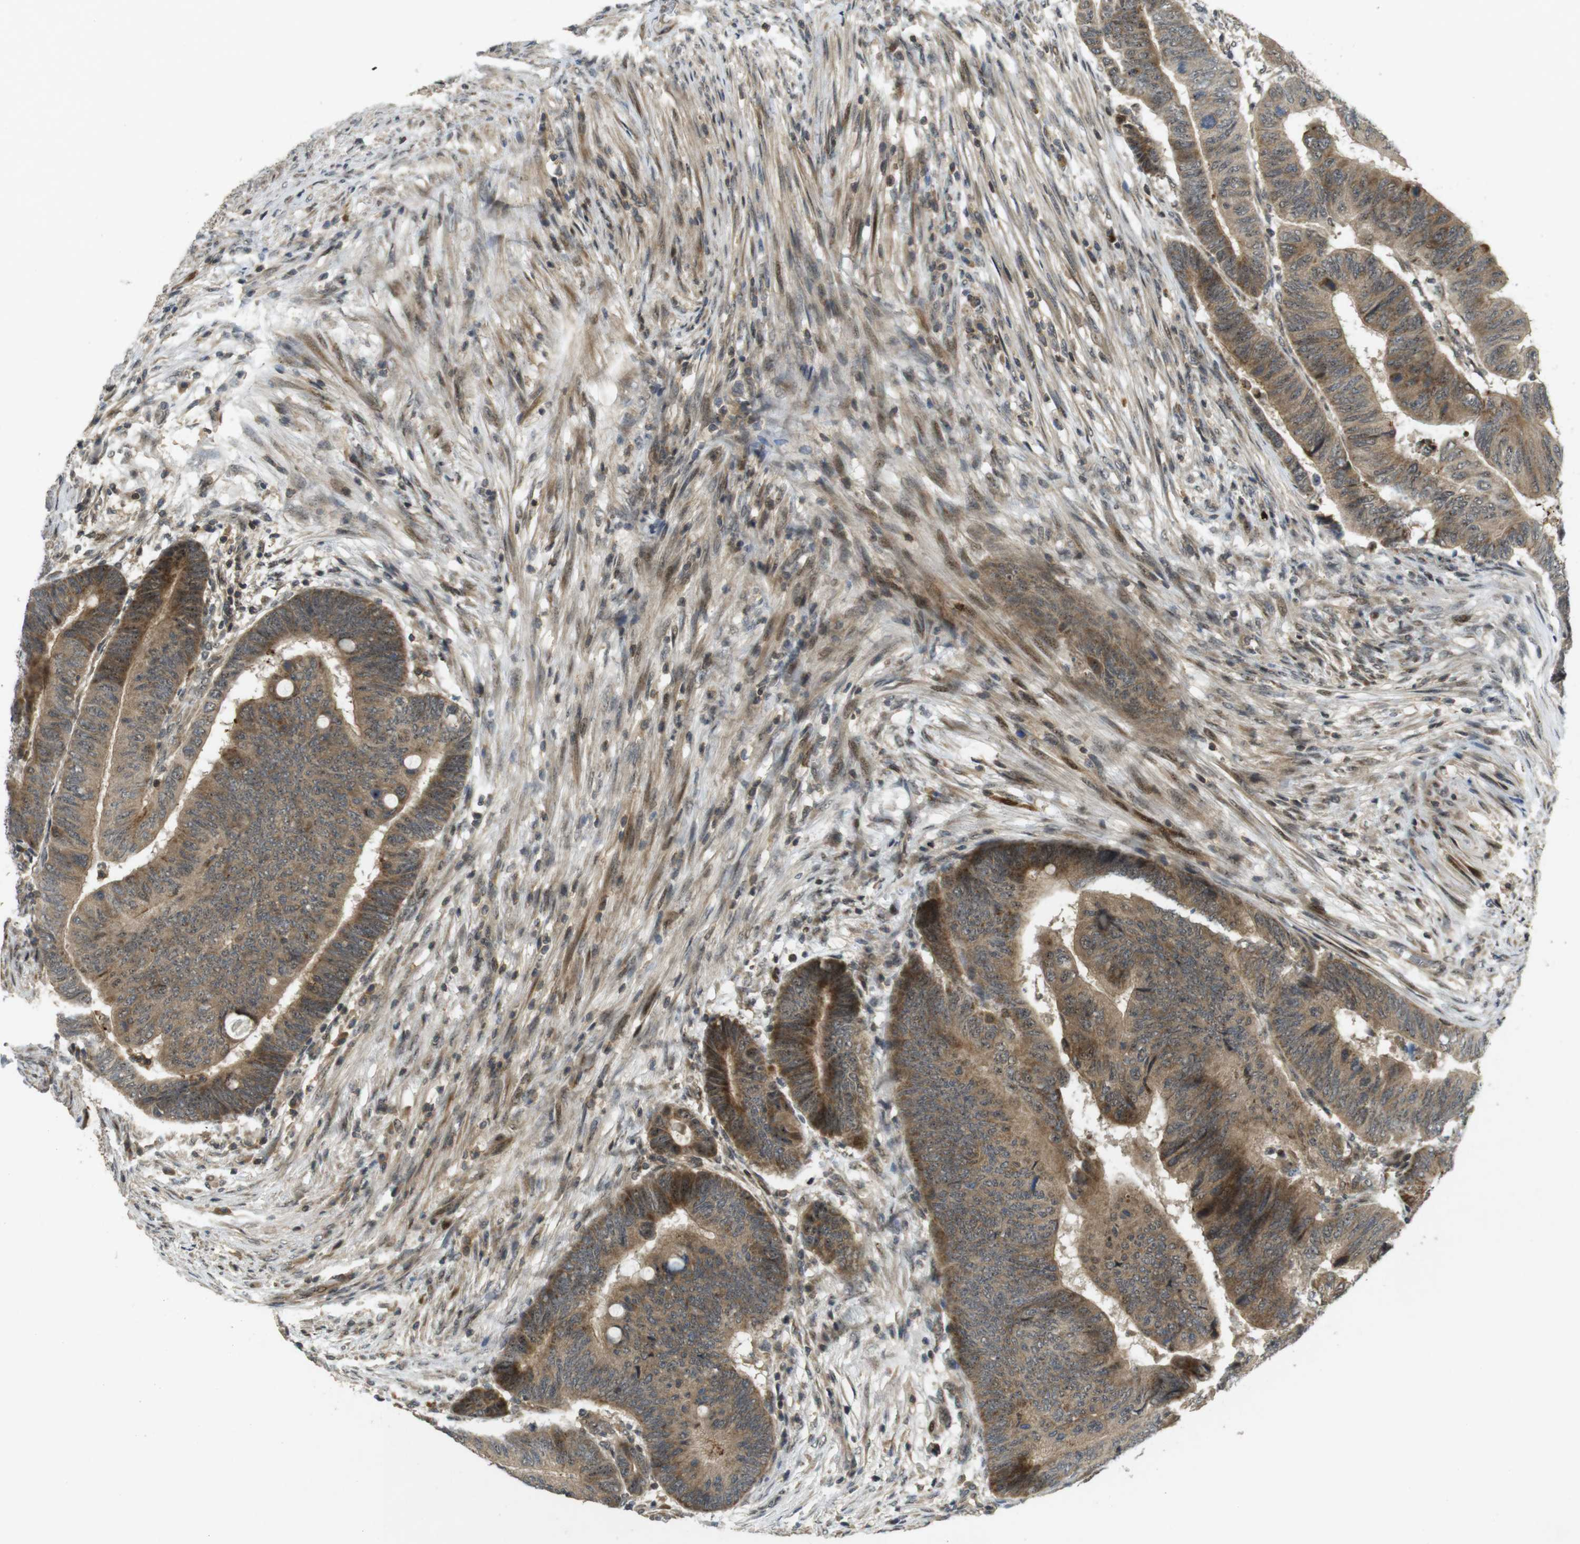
{"staining": {"intensity": "moderate", "quantity": ">75%", "location": "cytoplasmic/membranous"}, "tissue": "colorectal cancer", "cell_type": "Tumor cells", "image_type": "cancer", "snomed": [{"axis": "morphology", "description": "Normal tissue, NOS"}, {"axis": "morphology", "description": "Adenocarcinoma, NOS"}, {"axis": "topography", "description": "Rectum"}, {"axis": "topography", "description": "Peripheral nerve tissue"}], "caption": "Adenocarcinoma (colorectal) tissue exhibits moderate cytoplasmic/membranous expression in approximately >75% of tumor cells", "gene": "TMX3", "patient": {"sex": "male", "age": 92}}